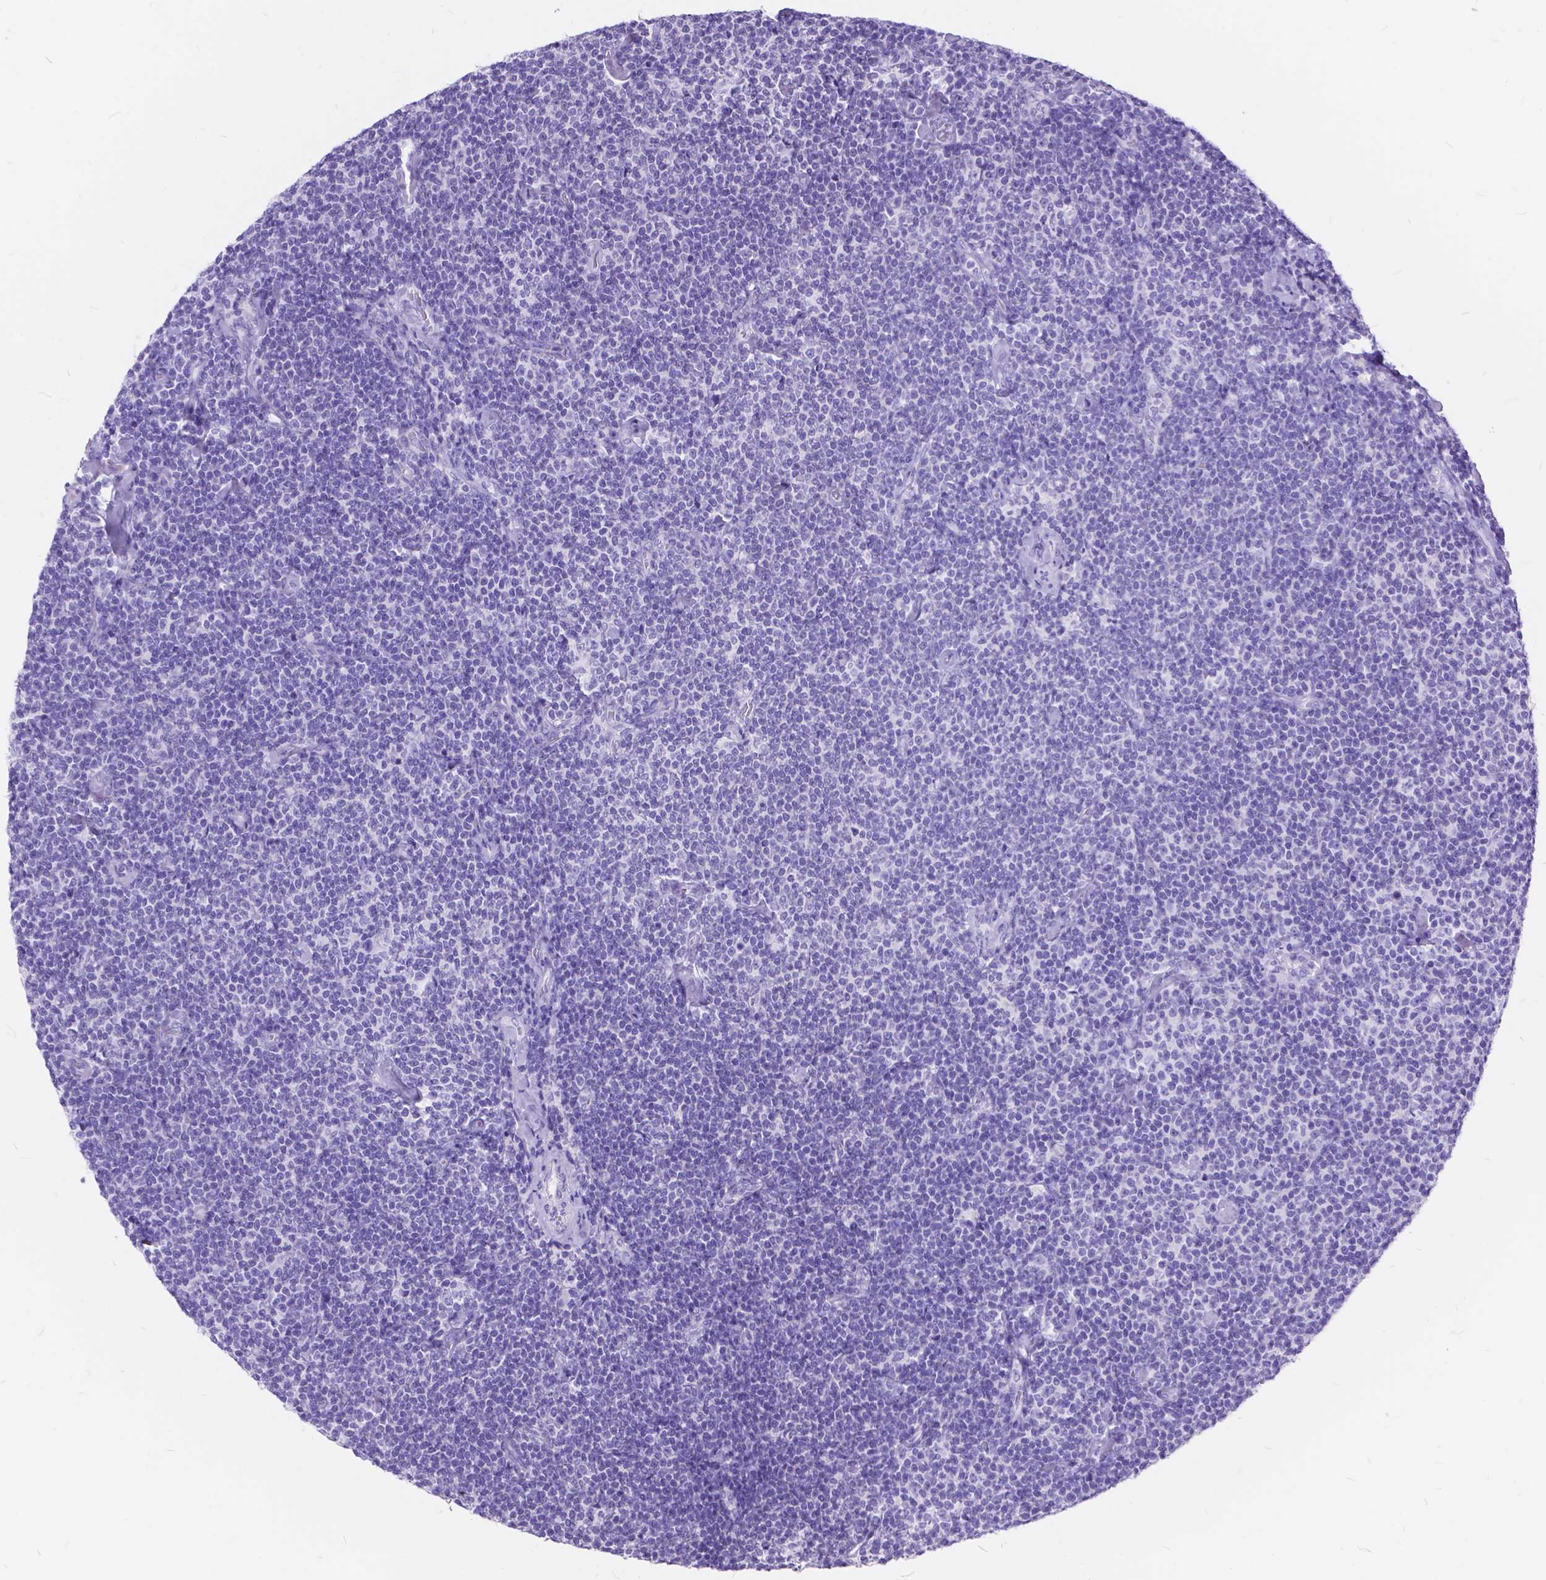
{"staining": {"intensity": "negative", "quantity": "none", "location": "none"}, "tissue": "lymphoma", "cell_type": "Tumor cells", "image_type": "cancer", "snomed": [{"axis": "morphology", "description": "Malignant lymphoma, non-Hodgkin's type, Low grade"}, {"axis": "topography", "description": "Lymph node"}], "caption": "A high-resolution histopathology image shows IHC staining of malignant lymphoma, non-Hodgkin's type (low-grade), which displays no significant positivity in tumor cells.", "gene": "FOXL2", "patient": {"sex": "male", "age": 81}}